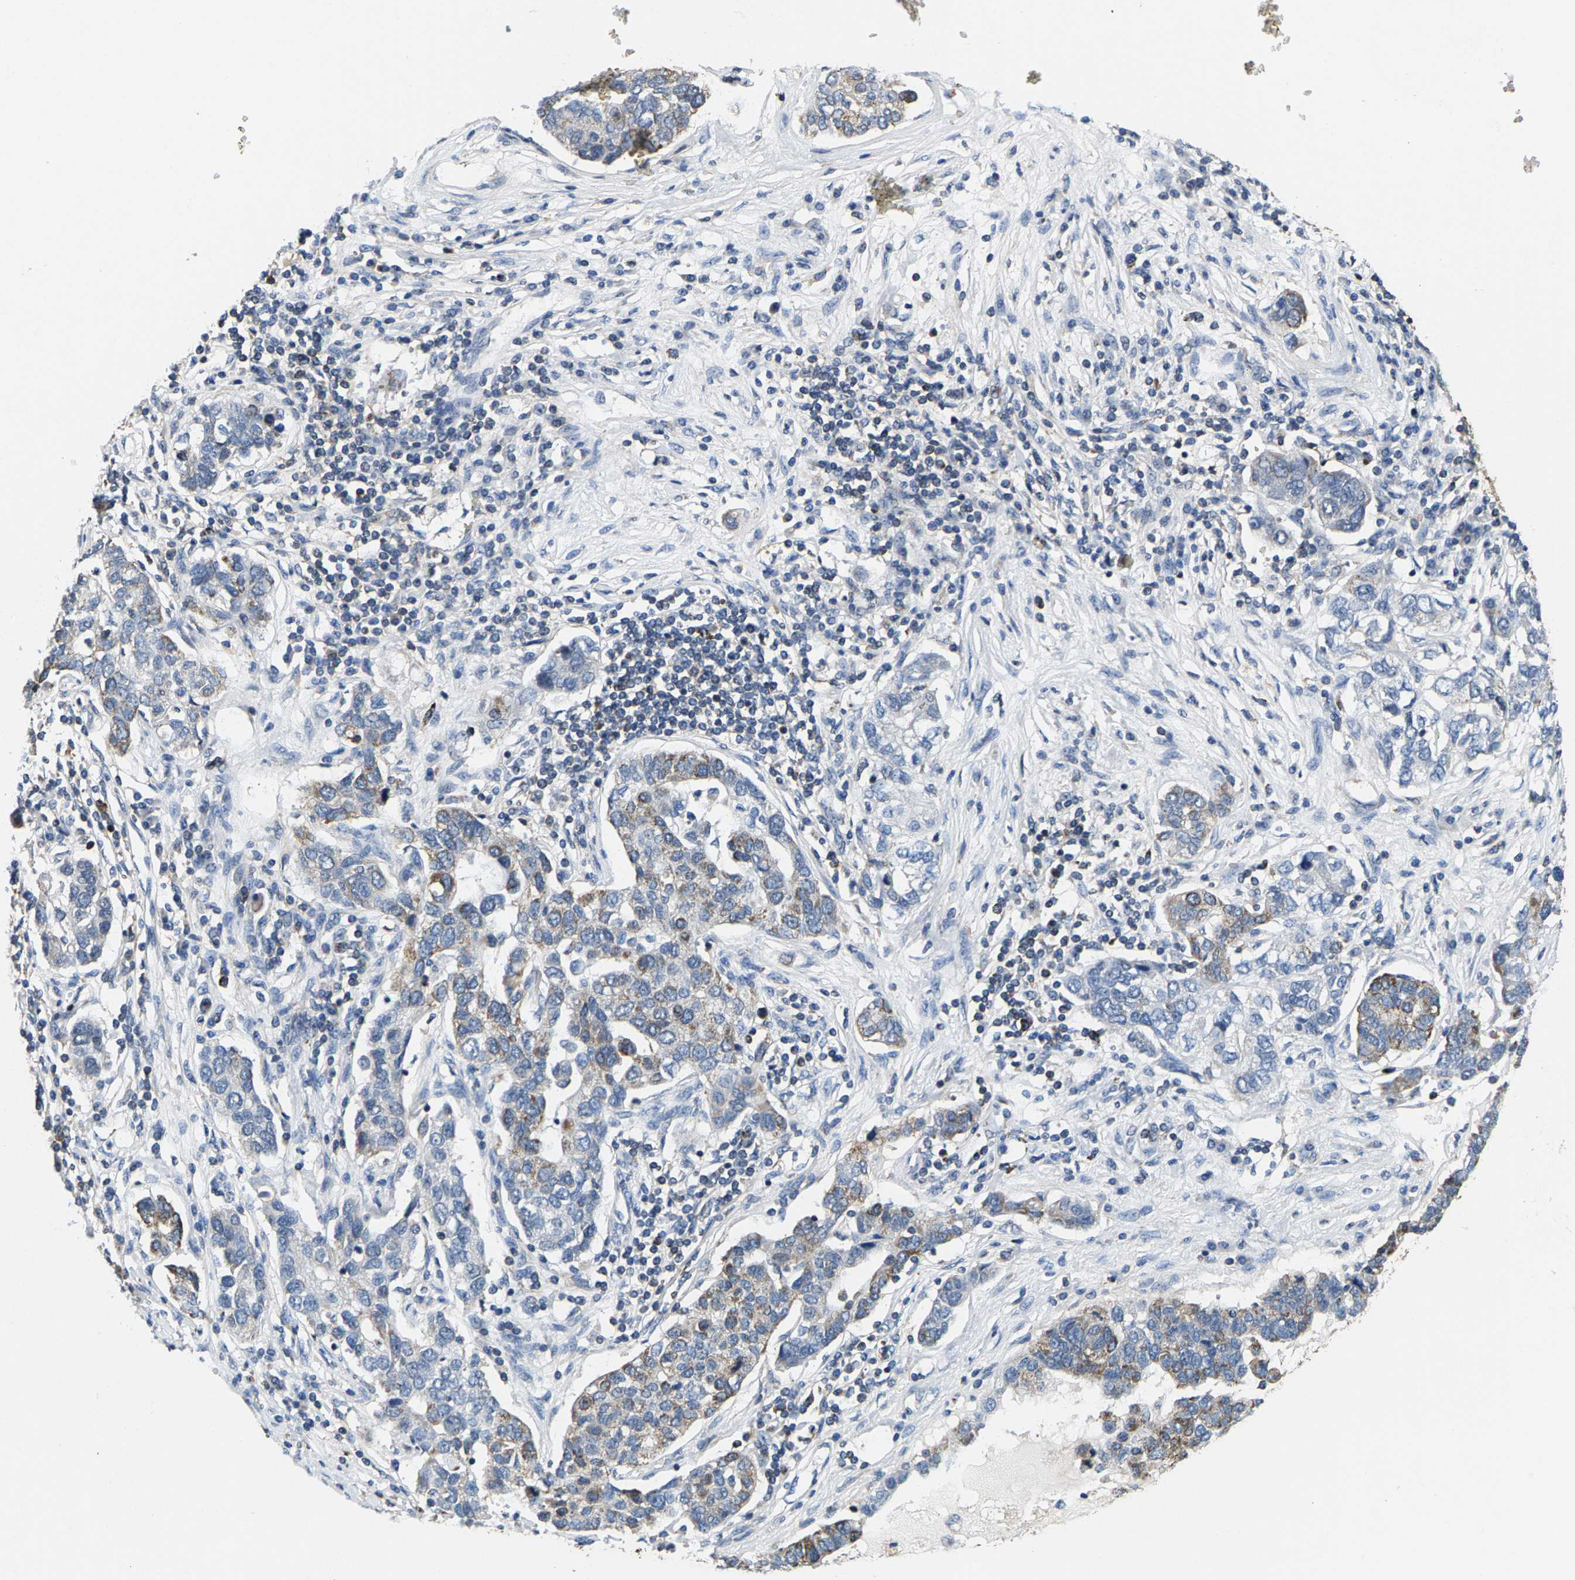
{"staining": {"intensity": "moderate", "quantity": "<25%", "location": "cytoplasmic/membranous"}, "tissue": "pancreatic cancer", "cell_type": "Tumor cells", "image_type": "cancer", "snomed": [{"axis": "morphology", "description": "Adenocarcinoma, NOS"}, {"axis": "topography", "description": "Pancreas"}], "caption": "Immunohistochemistry of human pancreatic cancer (adenocarcinoma) exhibits low levels of moderate cytoplasmic/membranous expression in about <25% of tumor cells. The staining is performed using DAB (3,3'-diaminobenzidine) brown chromogen to label protein expression. The nuclei are counter-stained blue using hematoxylin.", "gene": "SHMT2", "patient": {"sex": "female", "age": 61}}